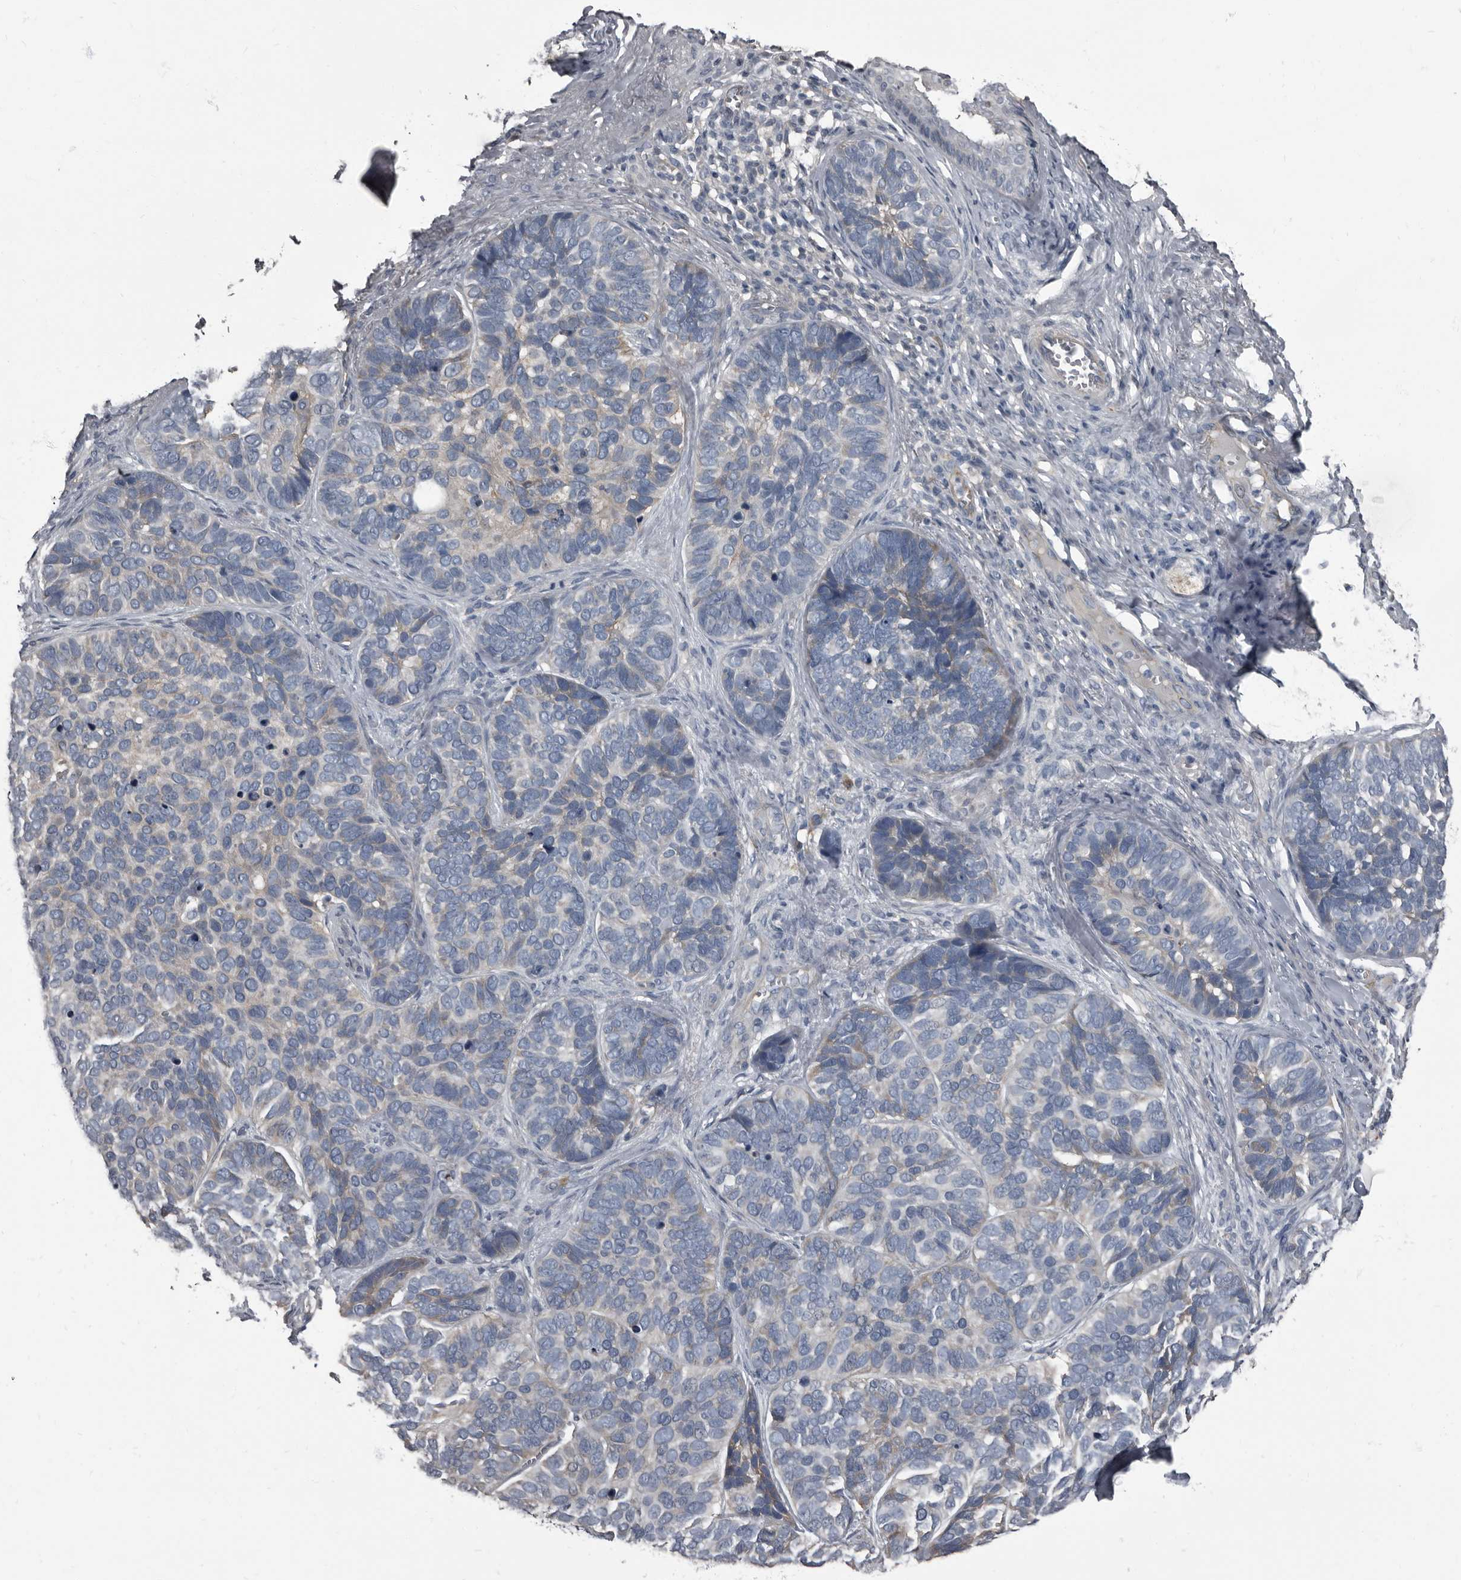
{"staining": {"intensity": "negative", "quantity": "none", "location": "none"}, "tissue": "skin cancer", "cell_type": "Tumor cells", "image_type": "cancer", "snomed": [{"axis": "morphology", "description": "Basal cell carcinoma"}, {"axis": "topography", "description": "Skin"}], "caption": "Tumor cells show no significant expression in skin basal cell carcinoma.", "gene": "TPD52L1", "patient": {"sex": "male", "age": 62}}